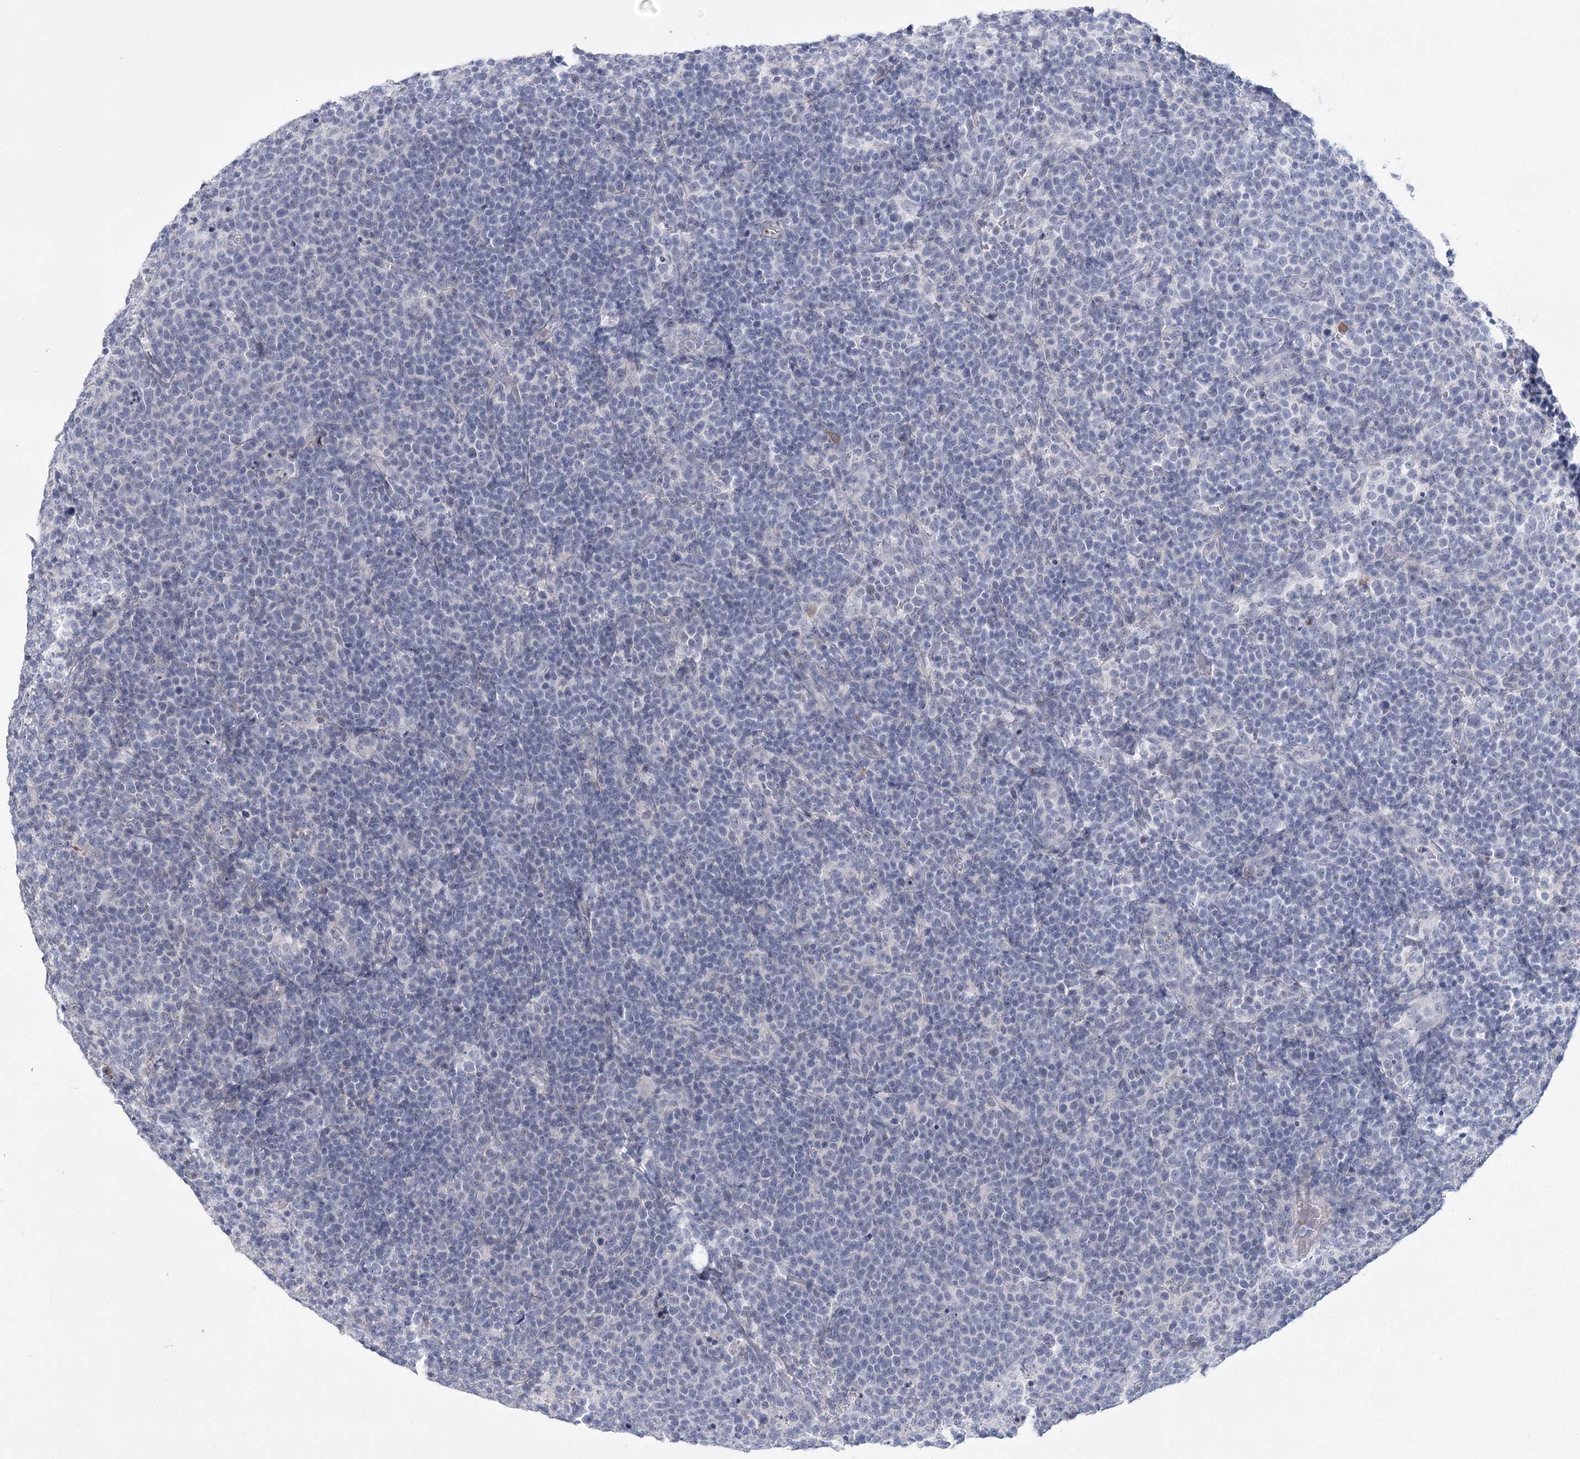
{"staining": {"intensity": "negative", "quantity": "none", "location": "none"}, "tissue": "lymphoma", "cell_type": "Tumor cells", "image_type": "cancer", "snomed": [{"axis": "morphology", "description": "Malignant lymphoma, non-Hodgkin's type, High grade"}, {"axis": "topography", "description": "Lymph node"}], "caption": "A photomicrograph of lymphoma stained for a protein demonstrates no brown staining in tumor cells.", "gene": "FAM76B", "patient": {"sex": "male", "age": 61}}